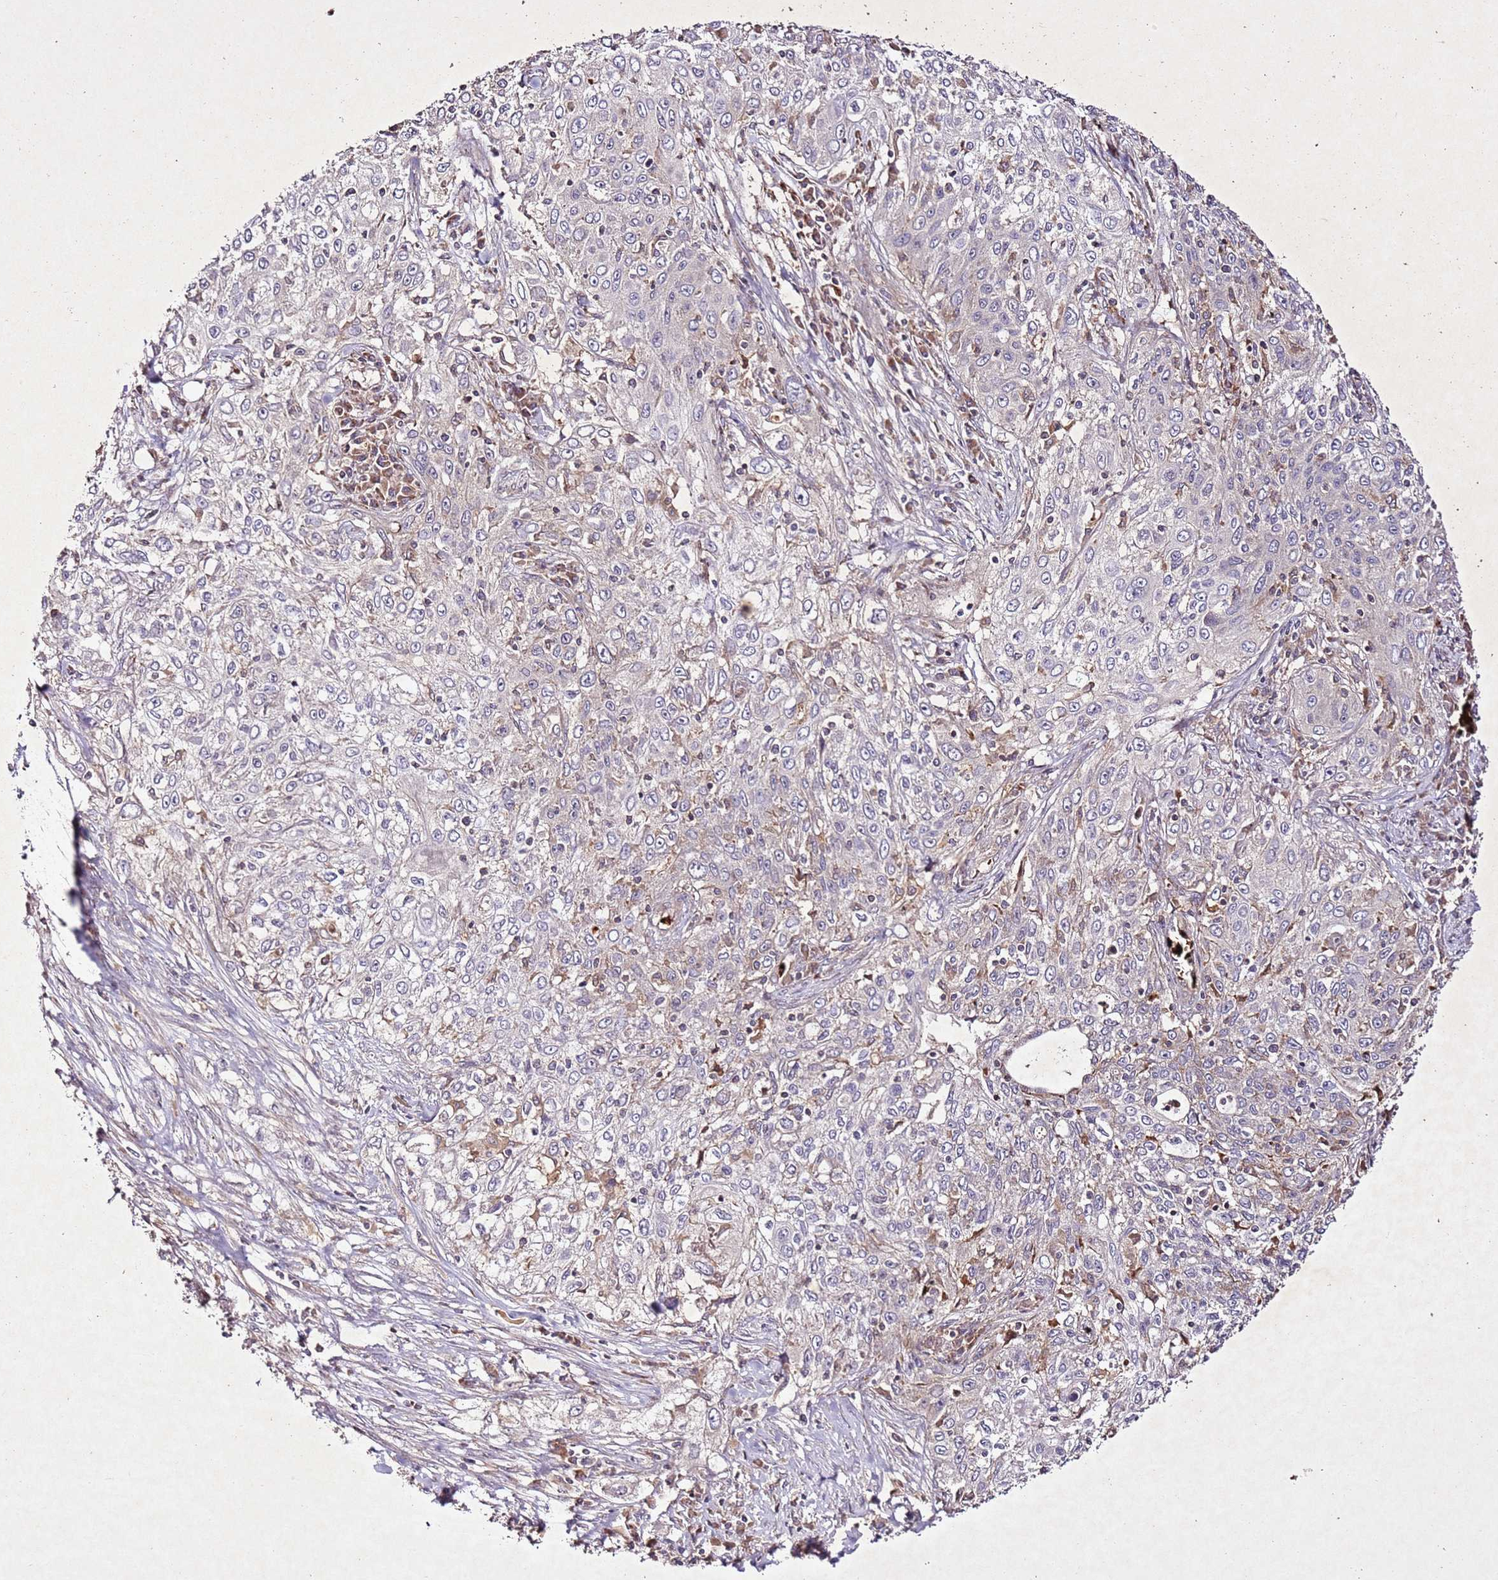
{"staining": {"intensity": "moderate", "quantity": "<25%", "location": "cytoplasmic/membranous"}, "tissue": "lung cancer", "cell_type": "Tumor cells", "image_type": "cancer", "snomed": [{"axis": "morphology", "description": "Squamous cell carcinoma, NOS"}, {"axis": "topography", "description": "Lung"}], "caption": "IHC photomicrograph of human lung cancer stained for a protein (brown), which reveals low levels of moderate cytoplasmic/membranous staining in approximately <25% of tumor cells.", "gene": "PTMA", "patient": {"sex": "female", "age": 69}}